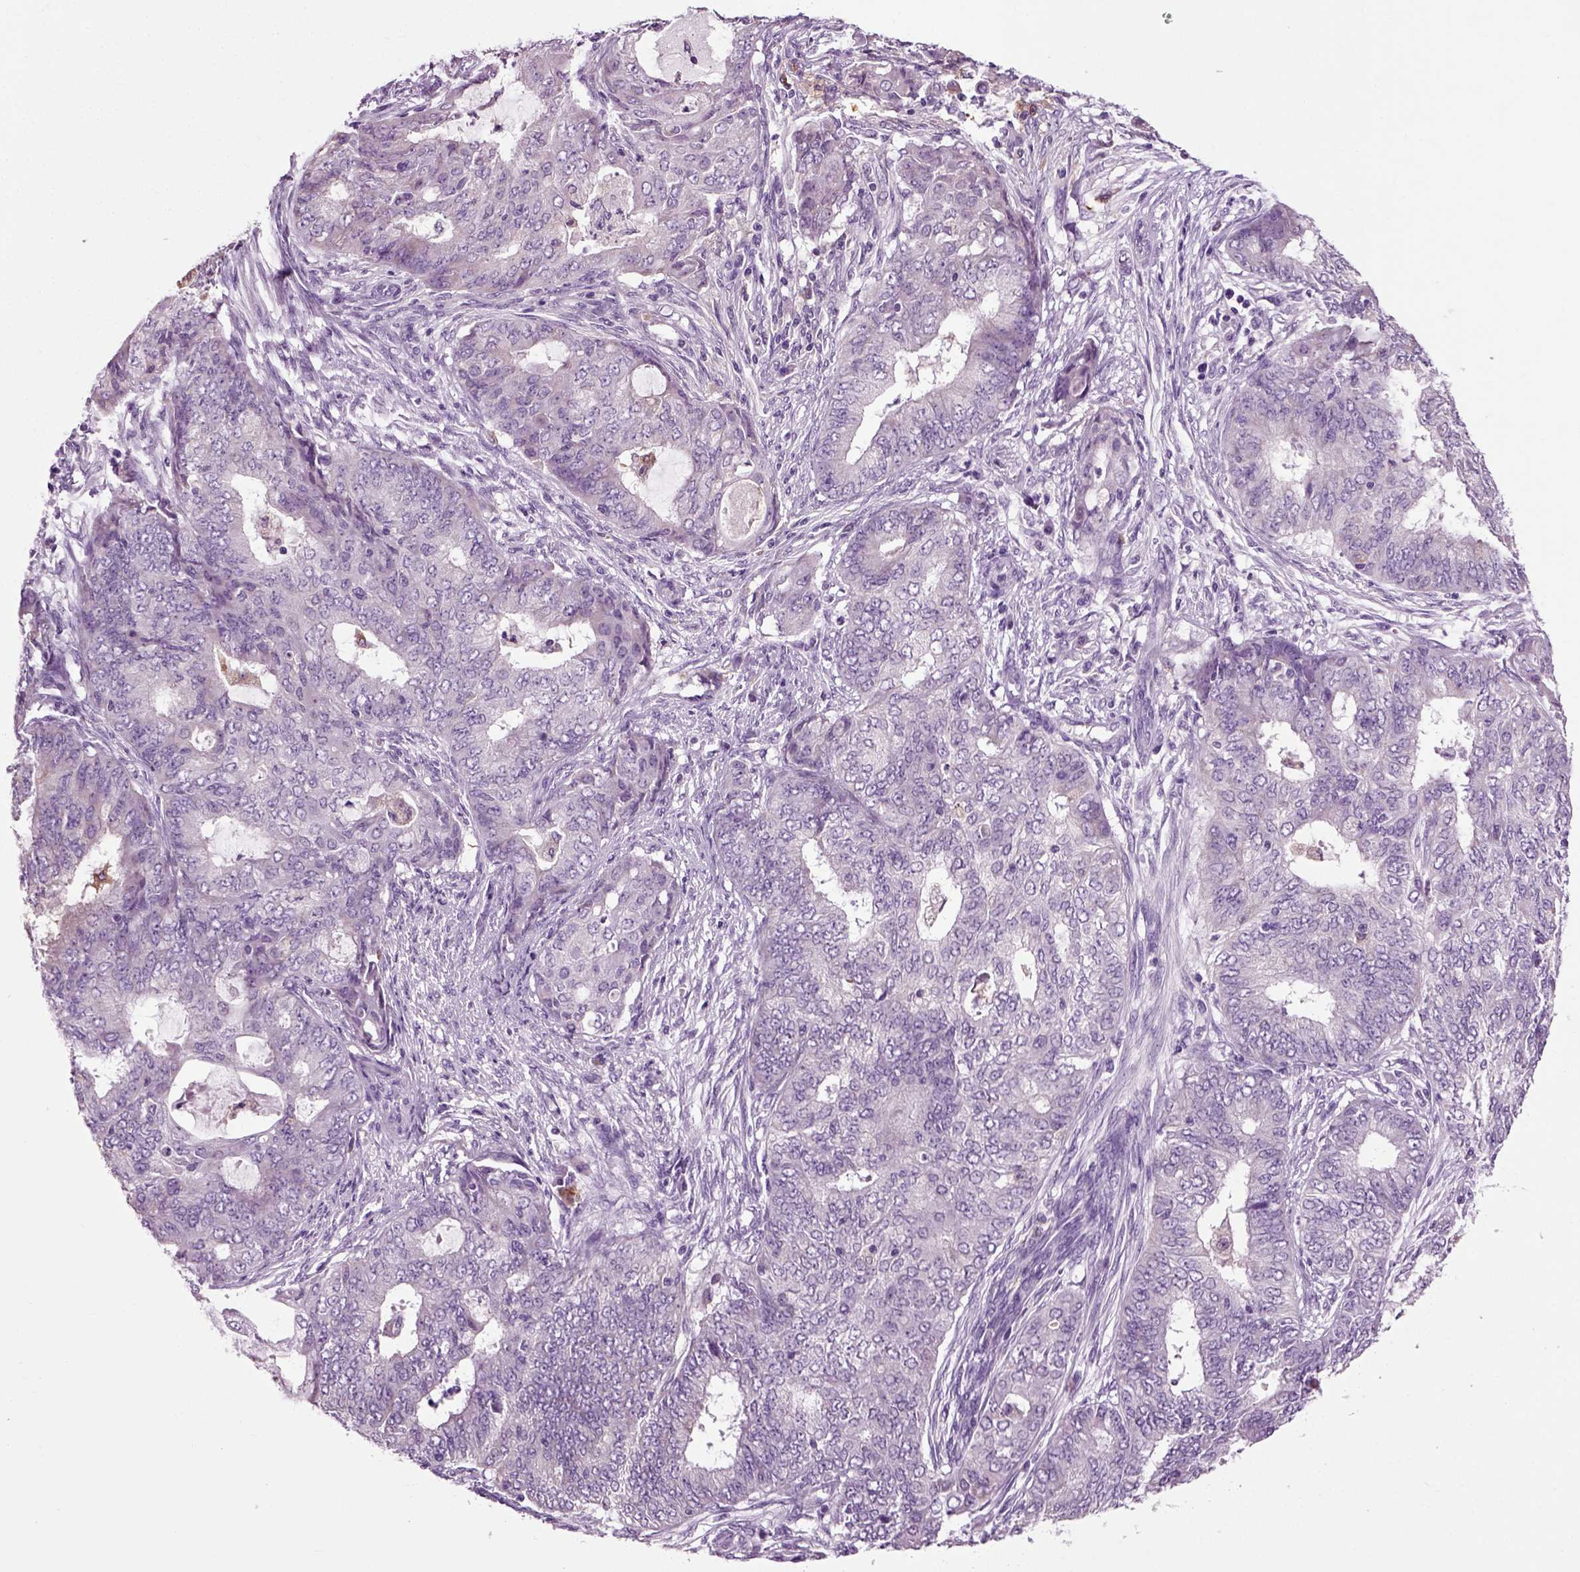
{"staining": {"intensity": "negative", "quantity": "none", "location": "none"}, "tissue": "endometrial cancer", "cell_type": "Tumor cells", "image_type": "cancer", "snomed": [{"axis": "morphology", "description": "Adenocarcinoma, NOS"}, {"axis": "topography", "description": "Endometrium"}], "caption": "There is no significant staining in tumor cells of endometrial adenocarcinoma.", "gene": "DNAH10", "patient": {"sex": "female", "age": 62}}